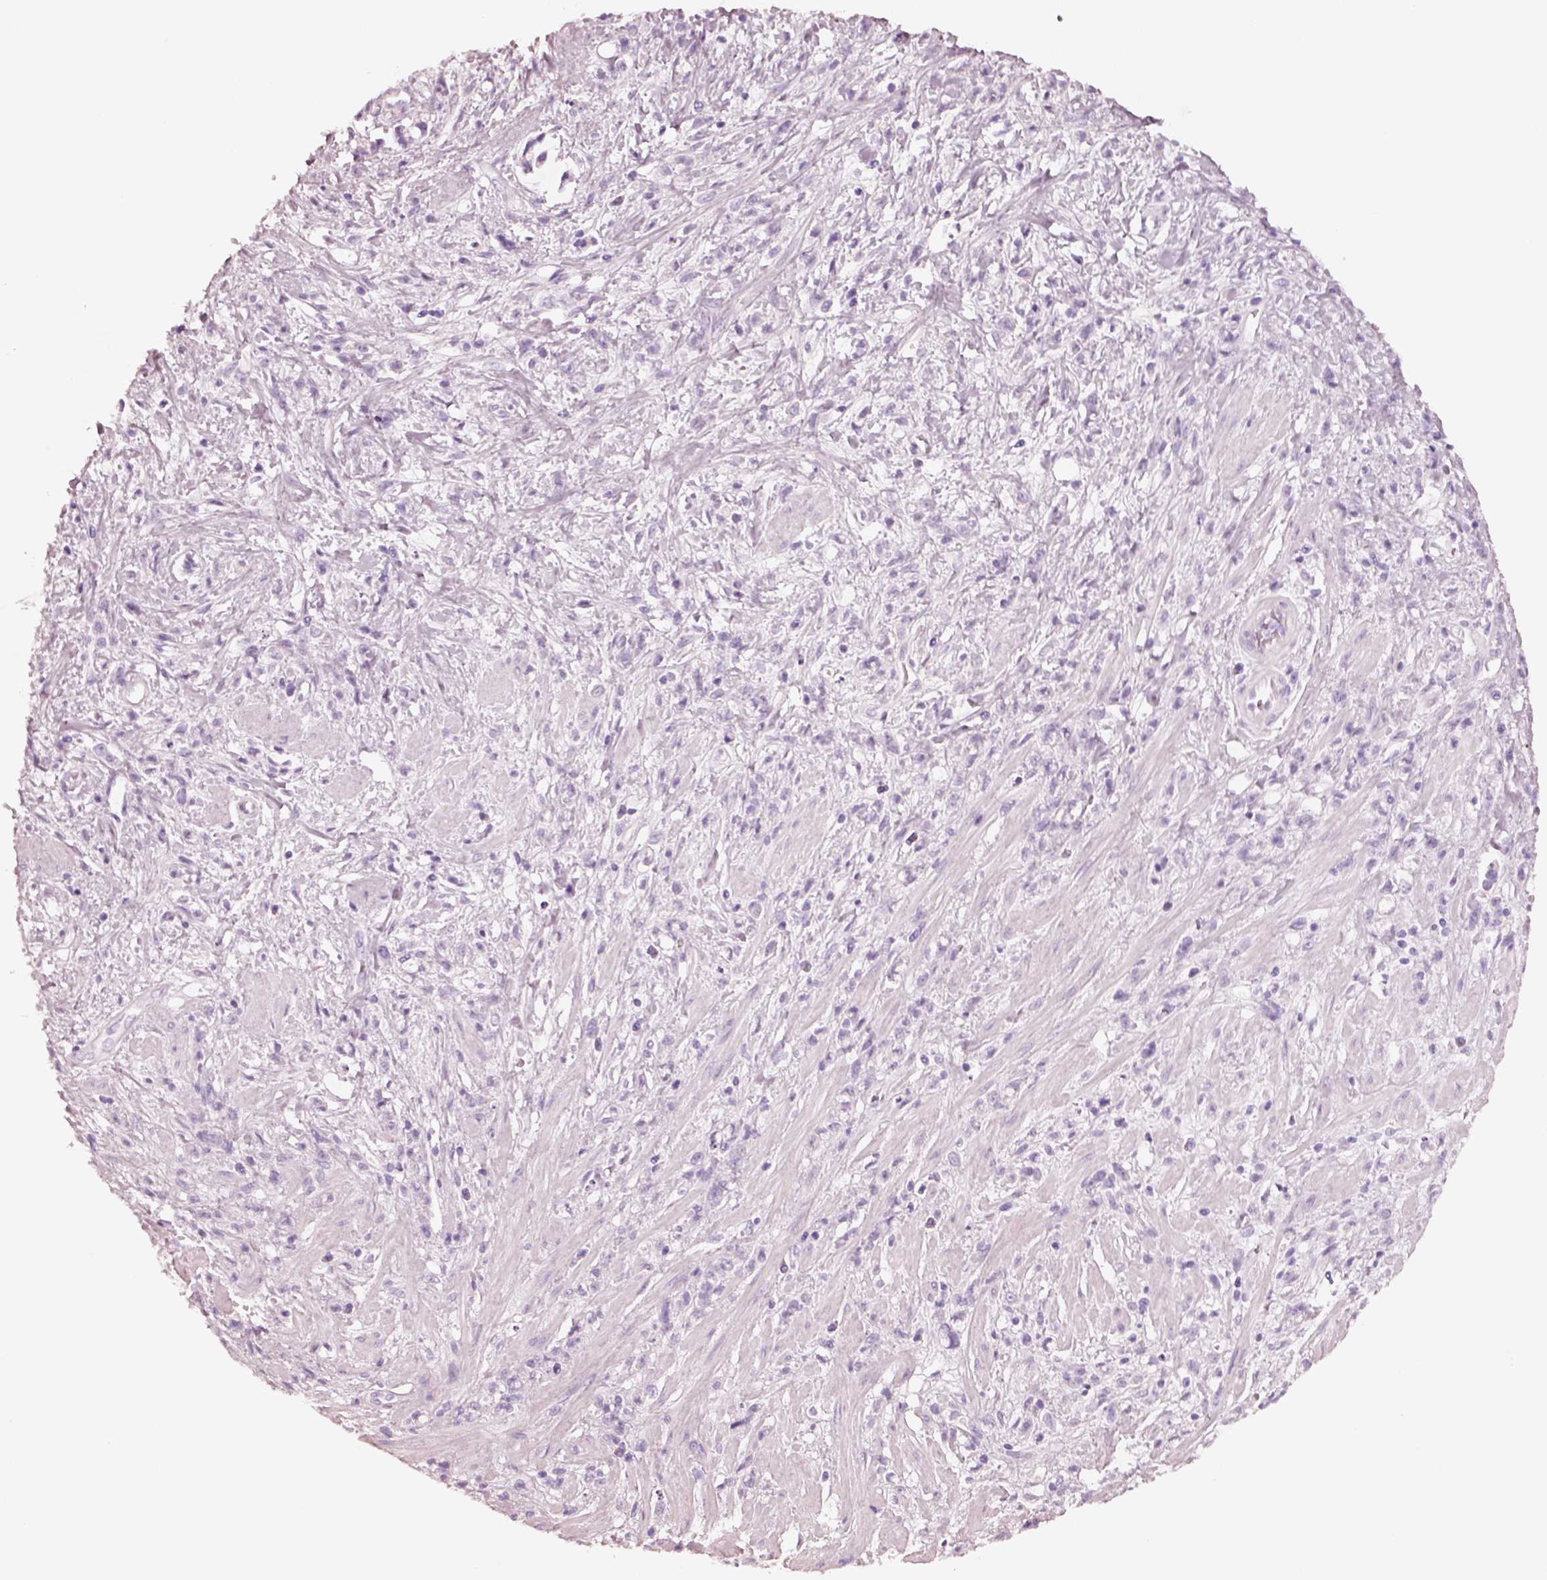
{"staining": {"intensity": "negative", "quantity": "none", "location": "none"}, "tissue": "stomach cancer", "cell_type": "Tumor cells", "image_type": "cancer", "snomed": [{"axis": "morphology", "description": "Adenocarcinoma, NOS"}, {"axis": "topography", "description": "Stomach"}], "caption": "This is a image of immunohistochemistry staining of adenocarcinoma (stomach), which shows no staining in tumor cells.", "gene": "R3HDML", "patient": {"sex": "female", "age": 60}}